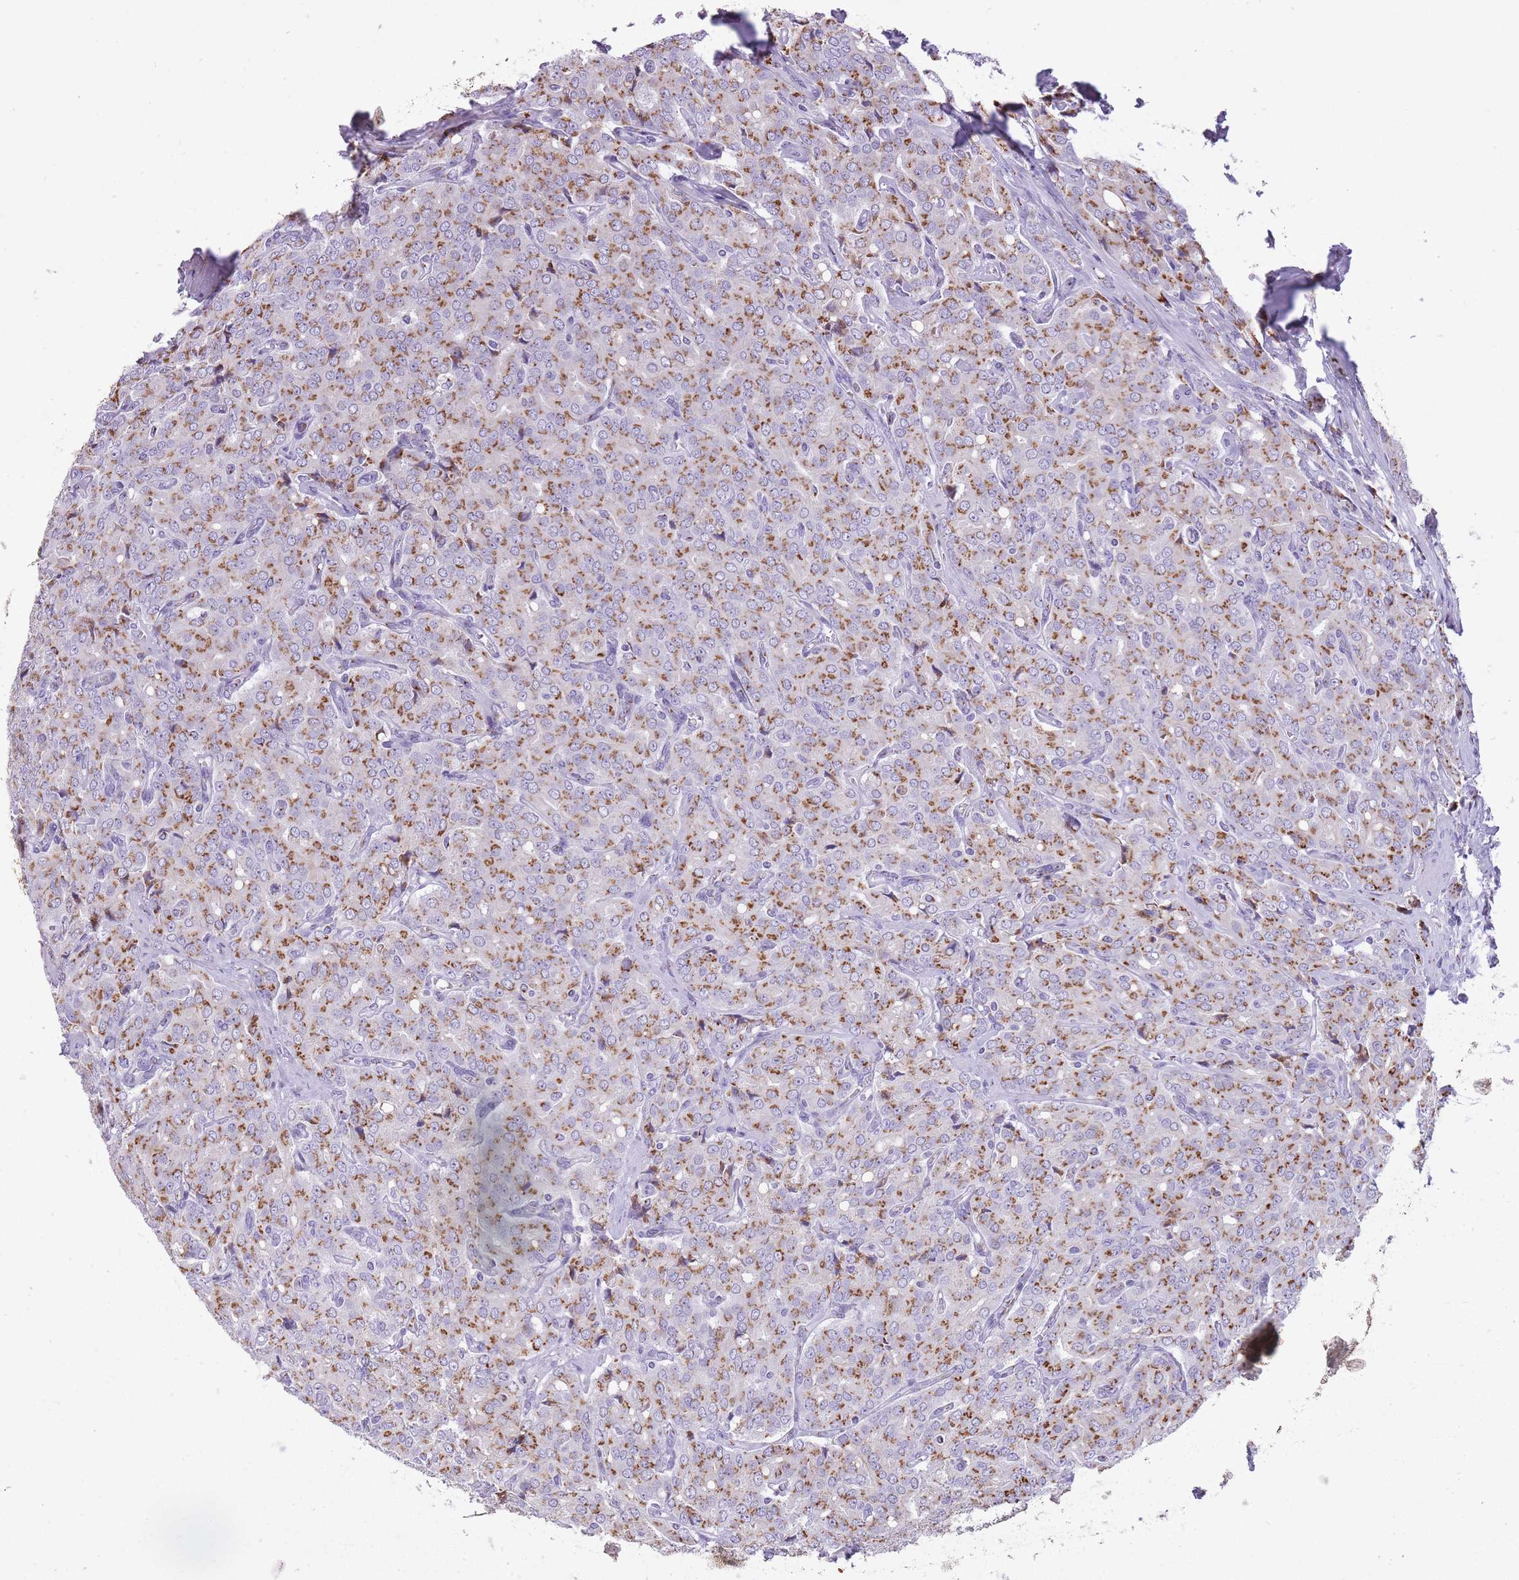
{"staining": {"intensity": "moderate", "quantity": ">75%", "location": "cytoplasmic/membranous"}, "tissue": "prostate cancer", "cell_type": "Tumor cells", "image_type": "cancer", "snomed": [{"axis": "morphology", "description": "Adenocarcinoma, High grade"}, {"axis": "topography", "description": "Prostate"}], "caption": "Protein staining displays moderate cytoplasmic/membranous positivity in about >75% of tumor cells in high-grade adenocarcinoma (prostate).", "gene": "B4GALT2", "patient": {"sex": "male", "age": 68}}